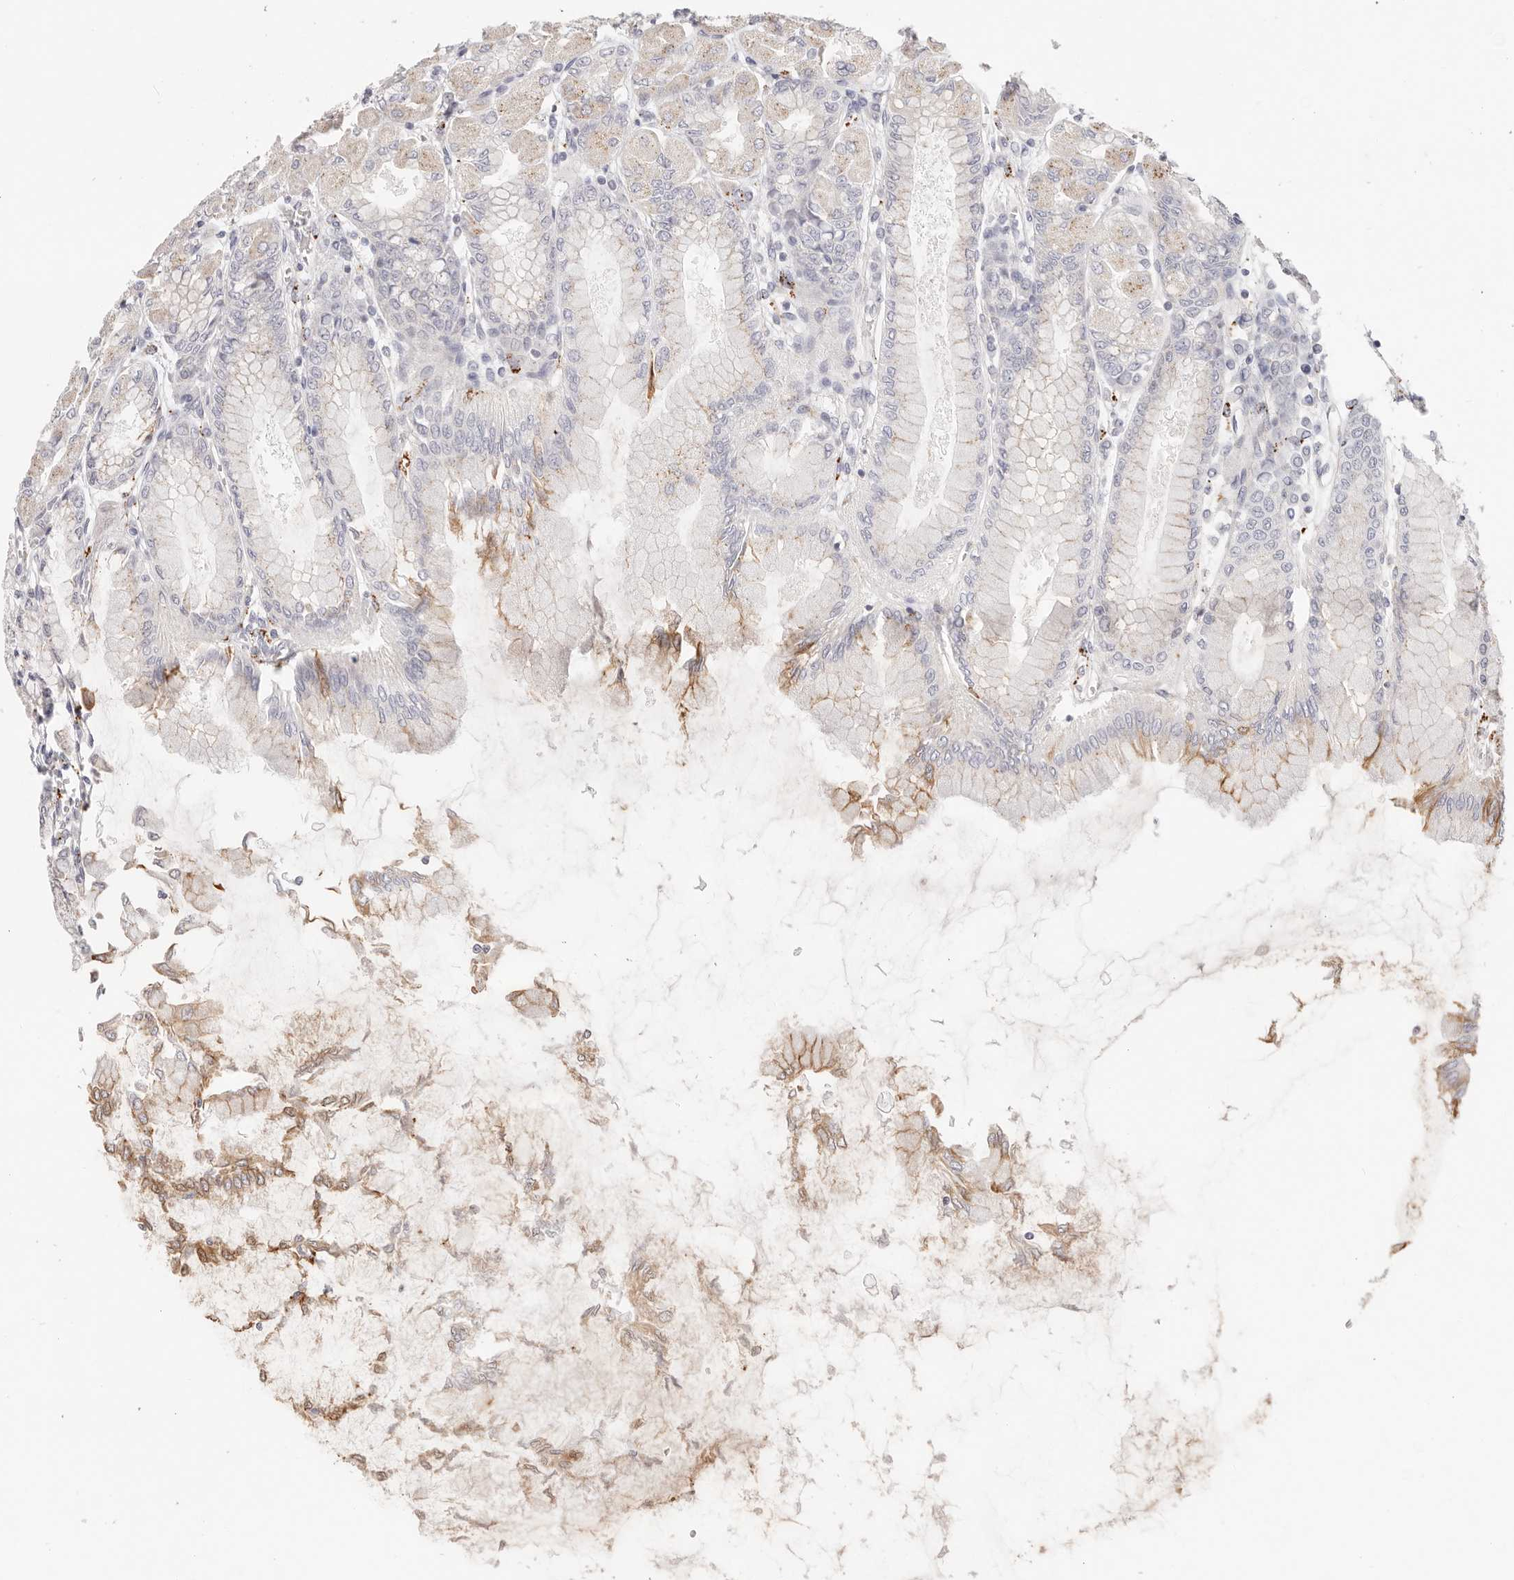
{"staining": {"intensity": "moderate", "quantity": "25%-75%", "location": "cytoplasmic/membranous"}, "tissue": "stomach", "cell_type": "Glandular cells", "image_type": "normal", "snomed": [{"axis": "morphology", "description": "Normal tissue, NOS"}, {"axis": "topography", "description": "Stomach, upper"}], "caption": "The immunohistochemical stain labels moderate cytoplasmic/membranous positivity in glandular cells of benign stomach.", "gene": "STKLD1", "patient": {"sex": "female", "age": 56}}